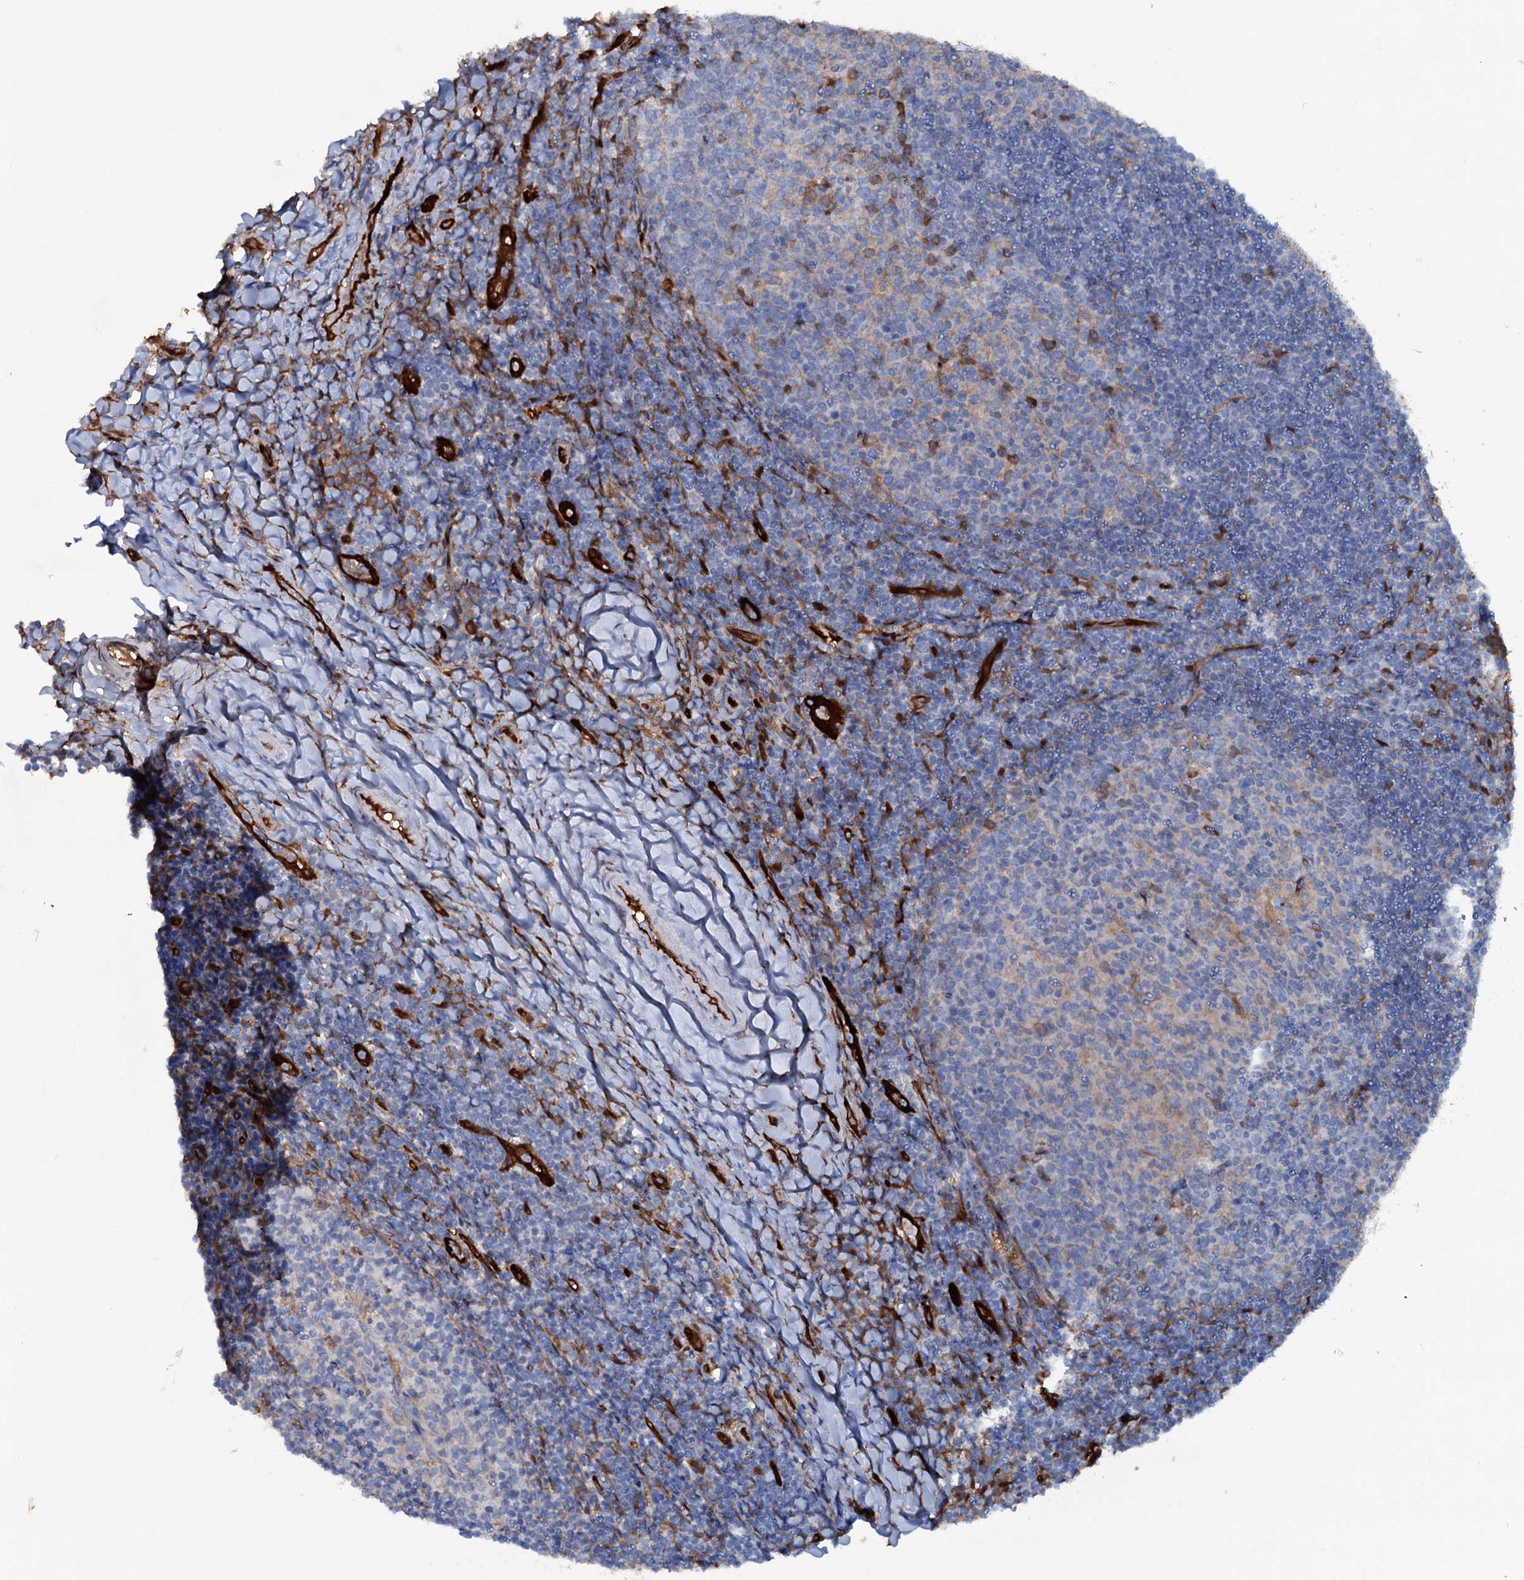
{"staining": {"intensity": "moderate", "quantity": "<25%", "location": "cytoplasmic/membranous"}, "tissue": "tonsil", "cell_type": "Germinal center cells", "image_type": "normal", "snomed": [{"axis": "morphology", "description": "Normal tissue, NOS"}, {"axis": "topography", "description": "Tonsil"}], "caption": "Immunohistochemistry (IHC) photomicrograph of benign tonsil: tonsil stained using immunohistochemistry (IHC) displays low levels of moderate protein expression localized specifically in the cytoplasmic/membranous of germinal center cells, appearing as a cytoplasmic/membranous brown color.", "gene": "IL17RD", "patient": {"sex": "female", "age": 10}}